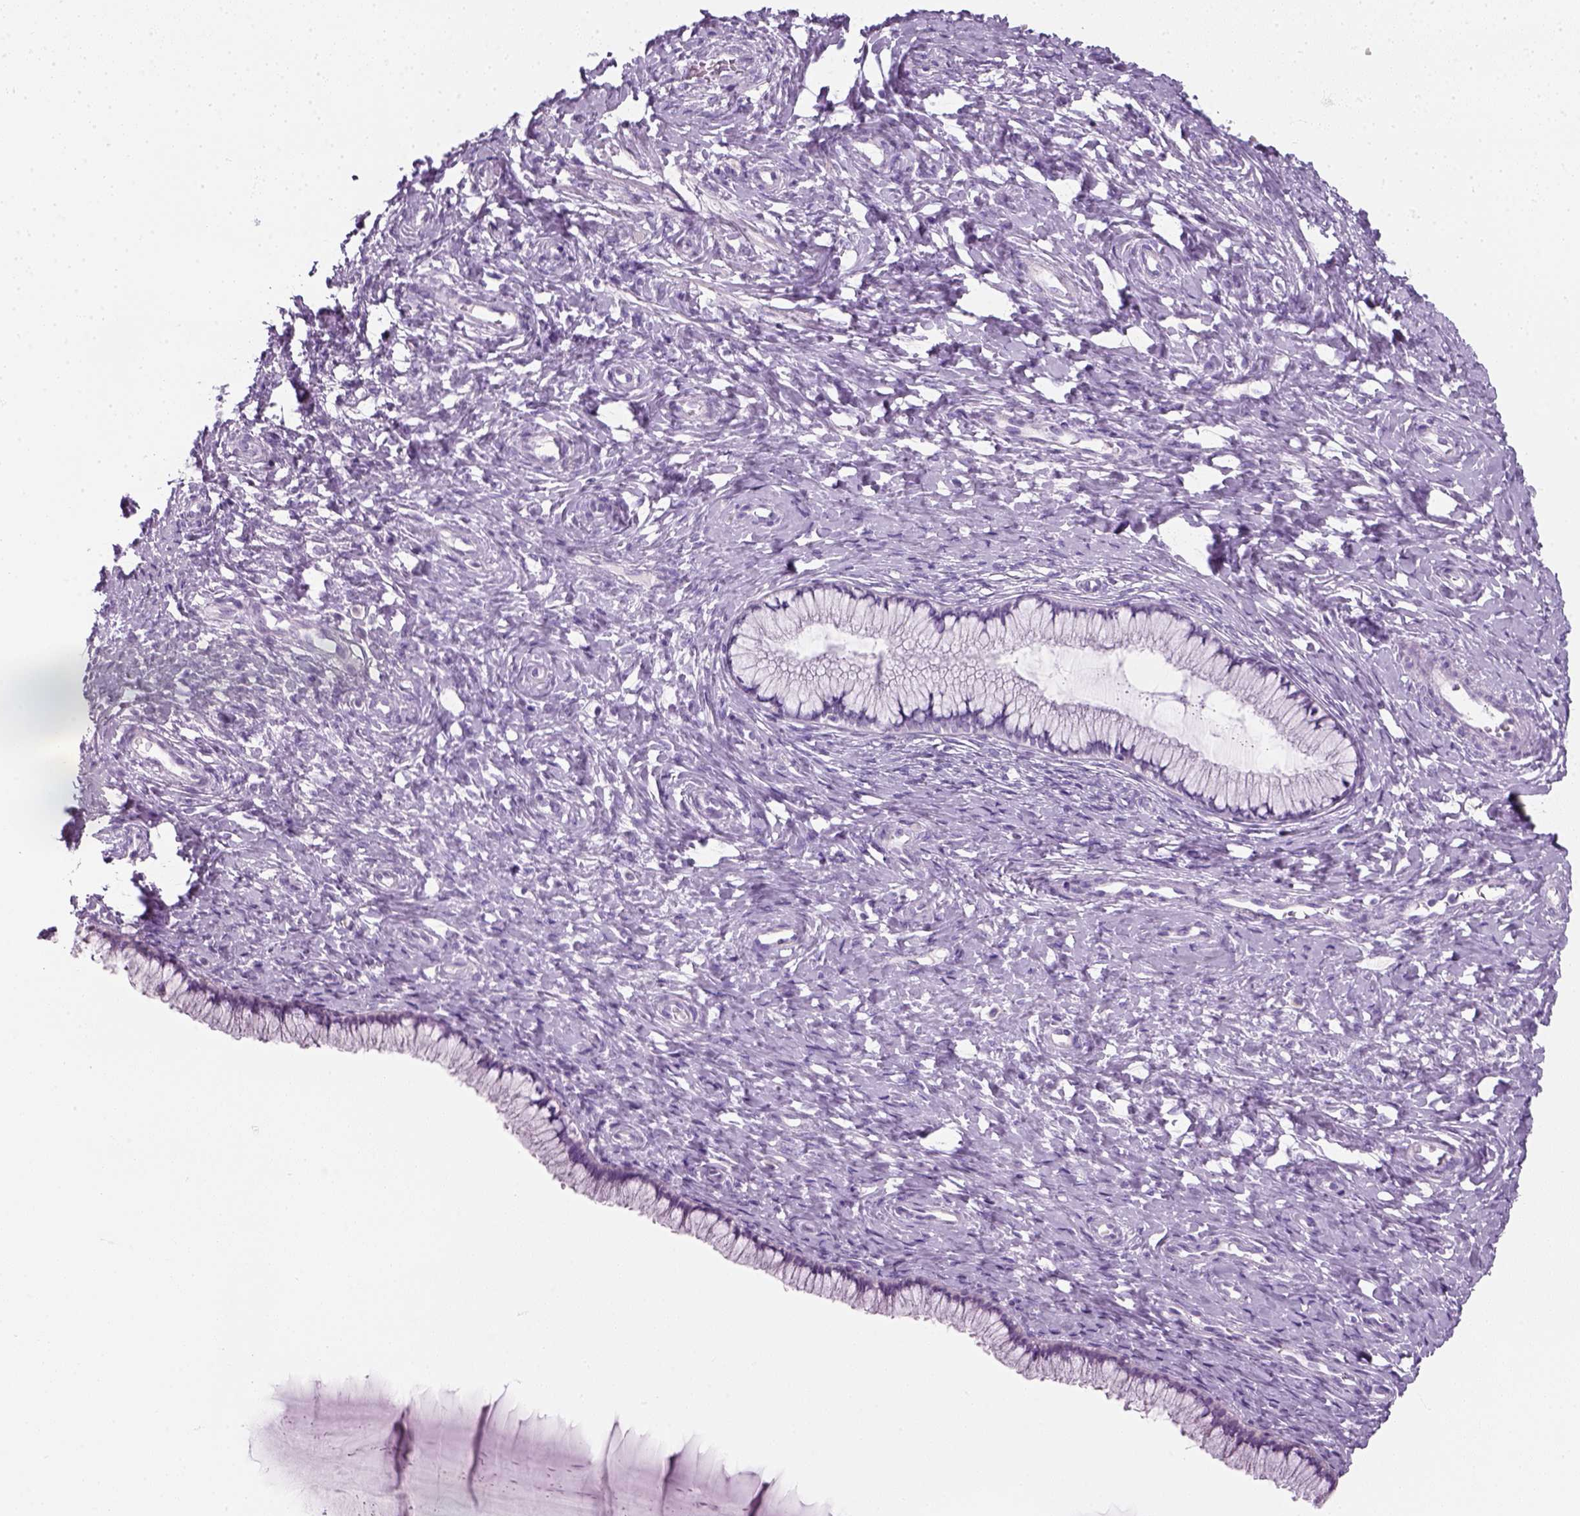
{"staining": {"intensity": "negative", "quantity": "none", "location": "none"}, "tissue": "cervix", "cell_type": "Glandular cells", "image_type": "normal", "snomed": [{"axis": "morphology", "description": "Normal tissue, NOS"}, {"axis": "topography", "description": "Cervix"}], "caption": "This micrograph is of unremarkable cervix stained with IHC to label a protein in brown with the nuclei are counter-stained blue. There is no expression in glandular cells.", "gene": "SLC12A5", "patient": {"sex": "female", "age": 37}}